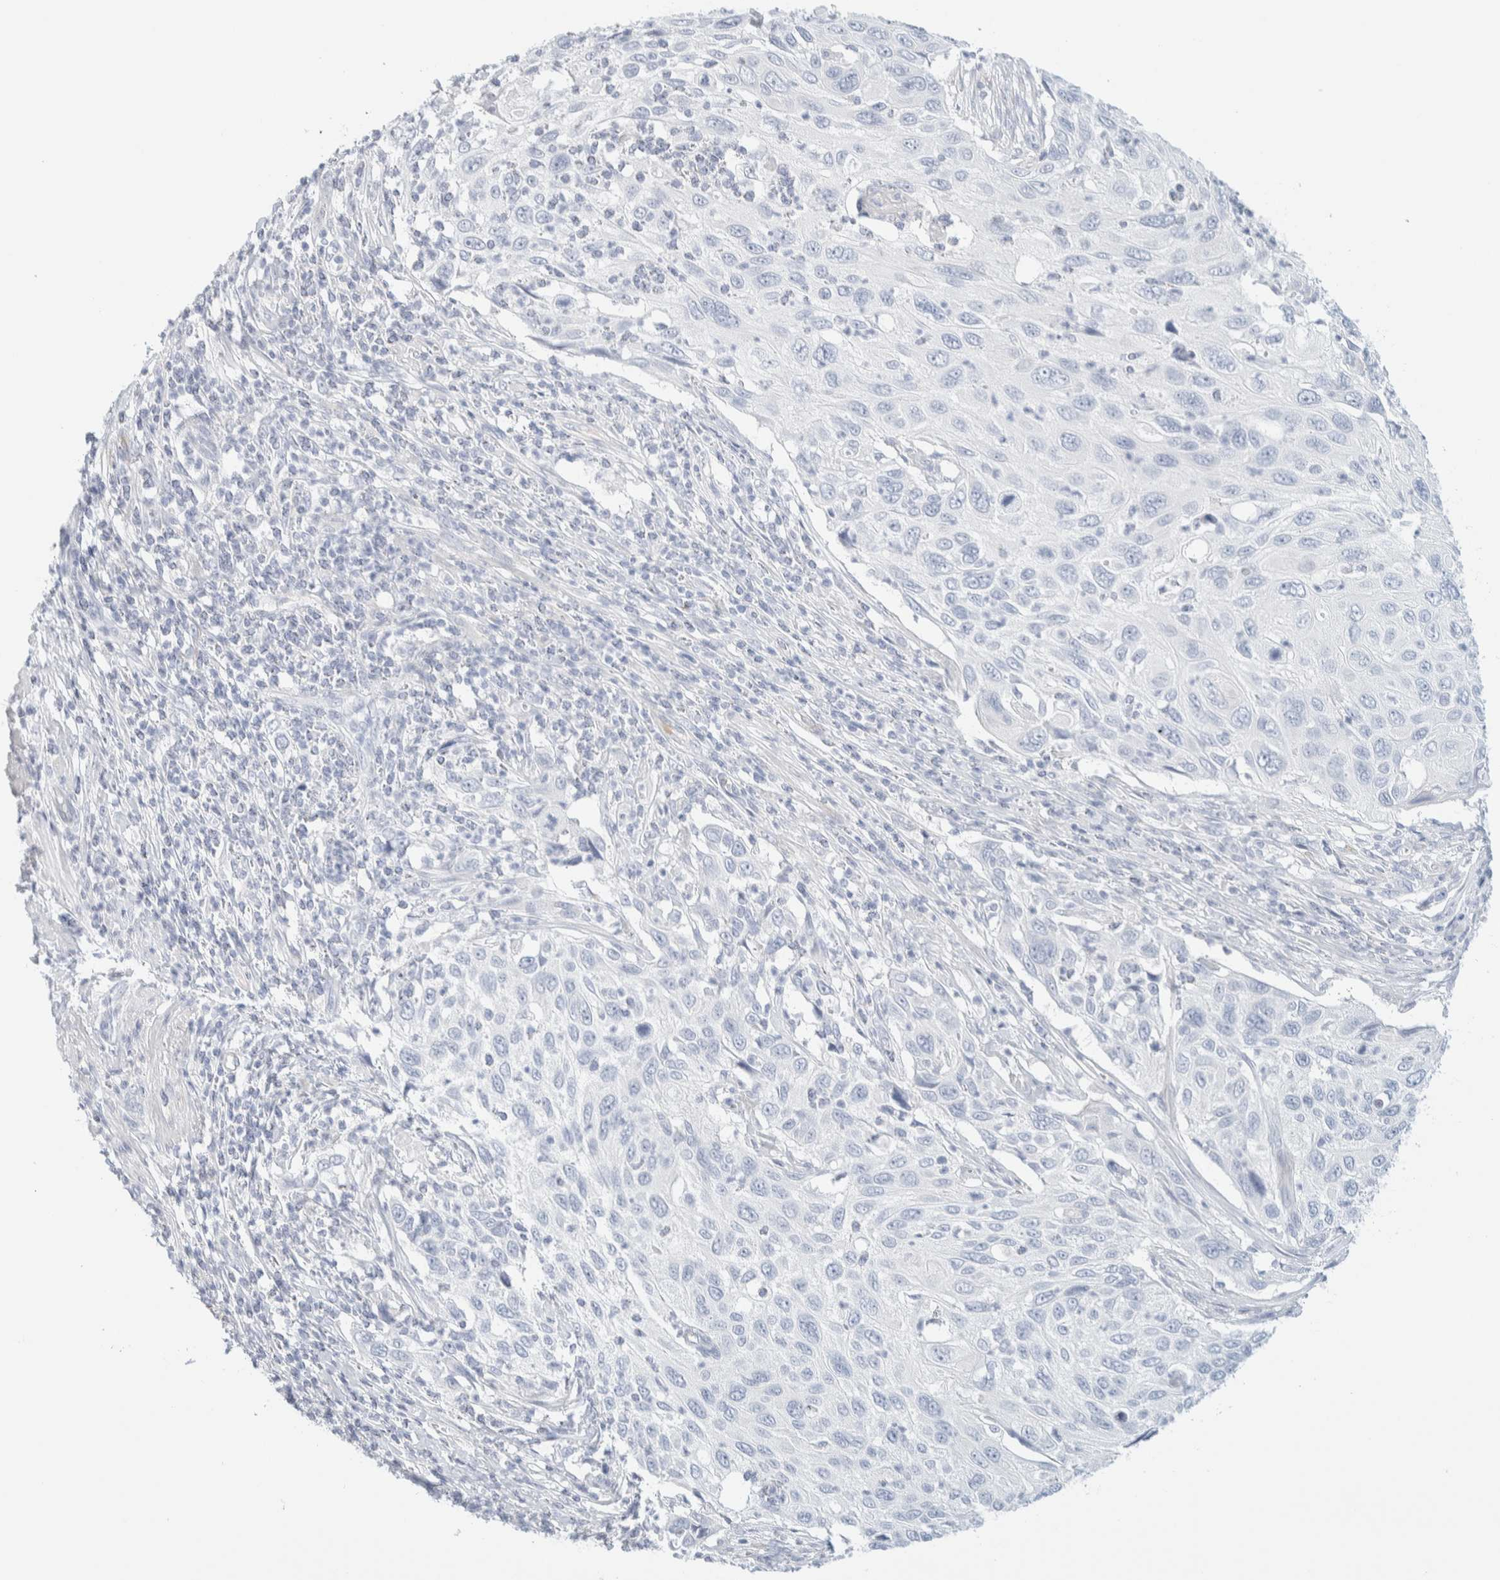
{"staining": {"intensity": "negative", "quantity": "none", "location": "none"}, "tissue": "cervical cancer", "cell_type": "Tumor cells", "image_type": "cancer", "snomed": [{"axis": "morphology", "description": "Squamous cell carcinoma, NOS"}, {"axis": "topography", "description": "Cervix"}], "caption": "The micrograph displays no staining of tumor cells in cervical squamous cell carcinoma.", "gene": "ATCAY", "patient": {"sex": "female", "age": 70}}